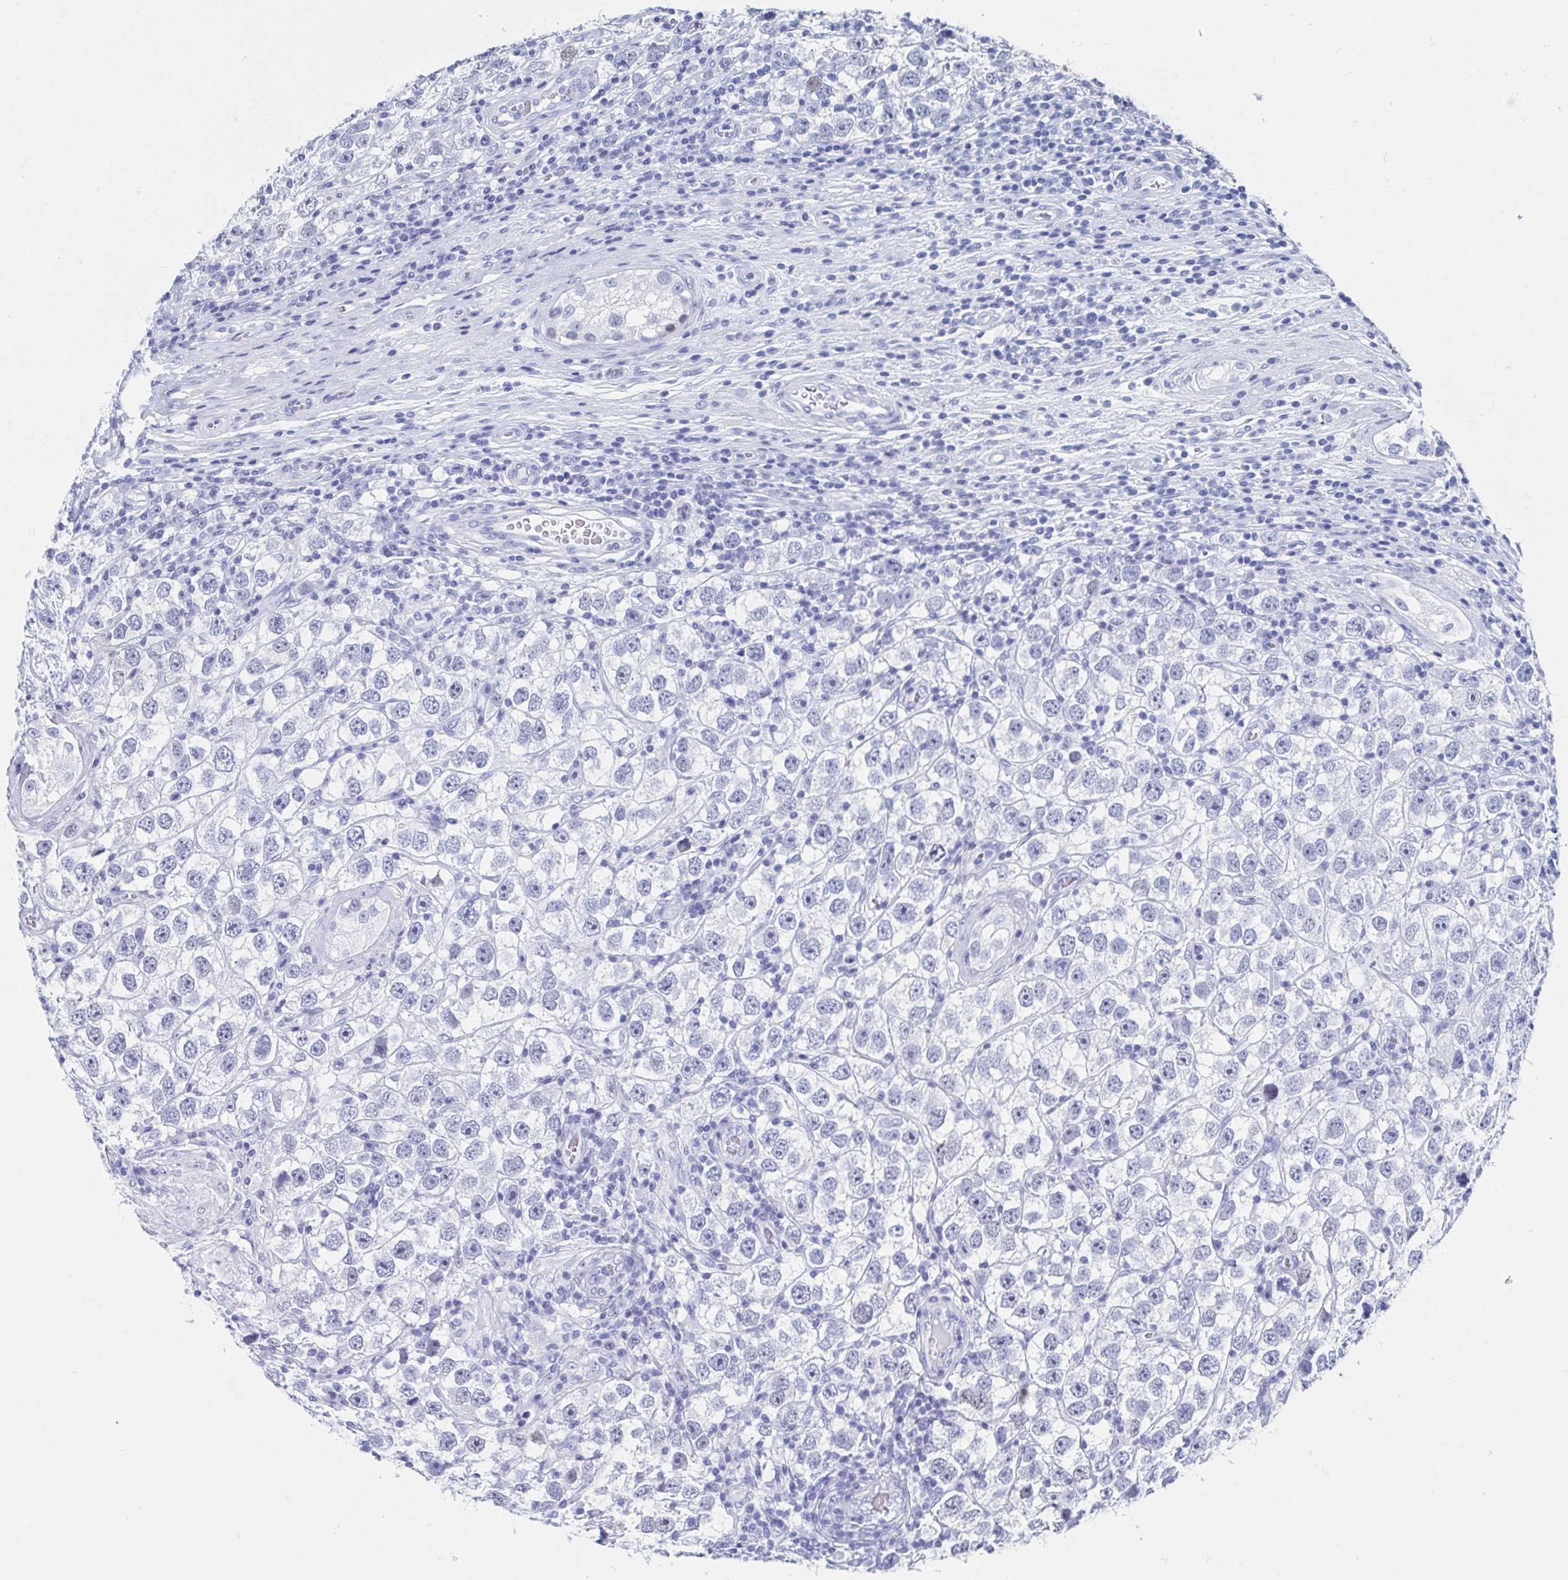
{"staining": {"intensity": "negative", "quantity": "none", "location": "none"}, "tissue": "testis cancer", "cell_type": "Tumor cells", "image_type": "cancer", "snomed": [{"axis": "morphology", "description": "Seminoma, NOS"}, {"axis": "topography", "description": "Testis"}], "caption": "Tumor cells show no significant staining in testis cancer (seminoma).", "gene": "HDGFL1", "patient": {"sex": "male", "age": 26}}